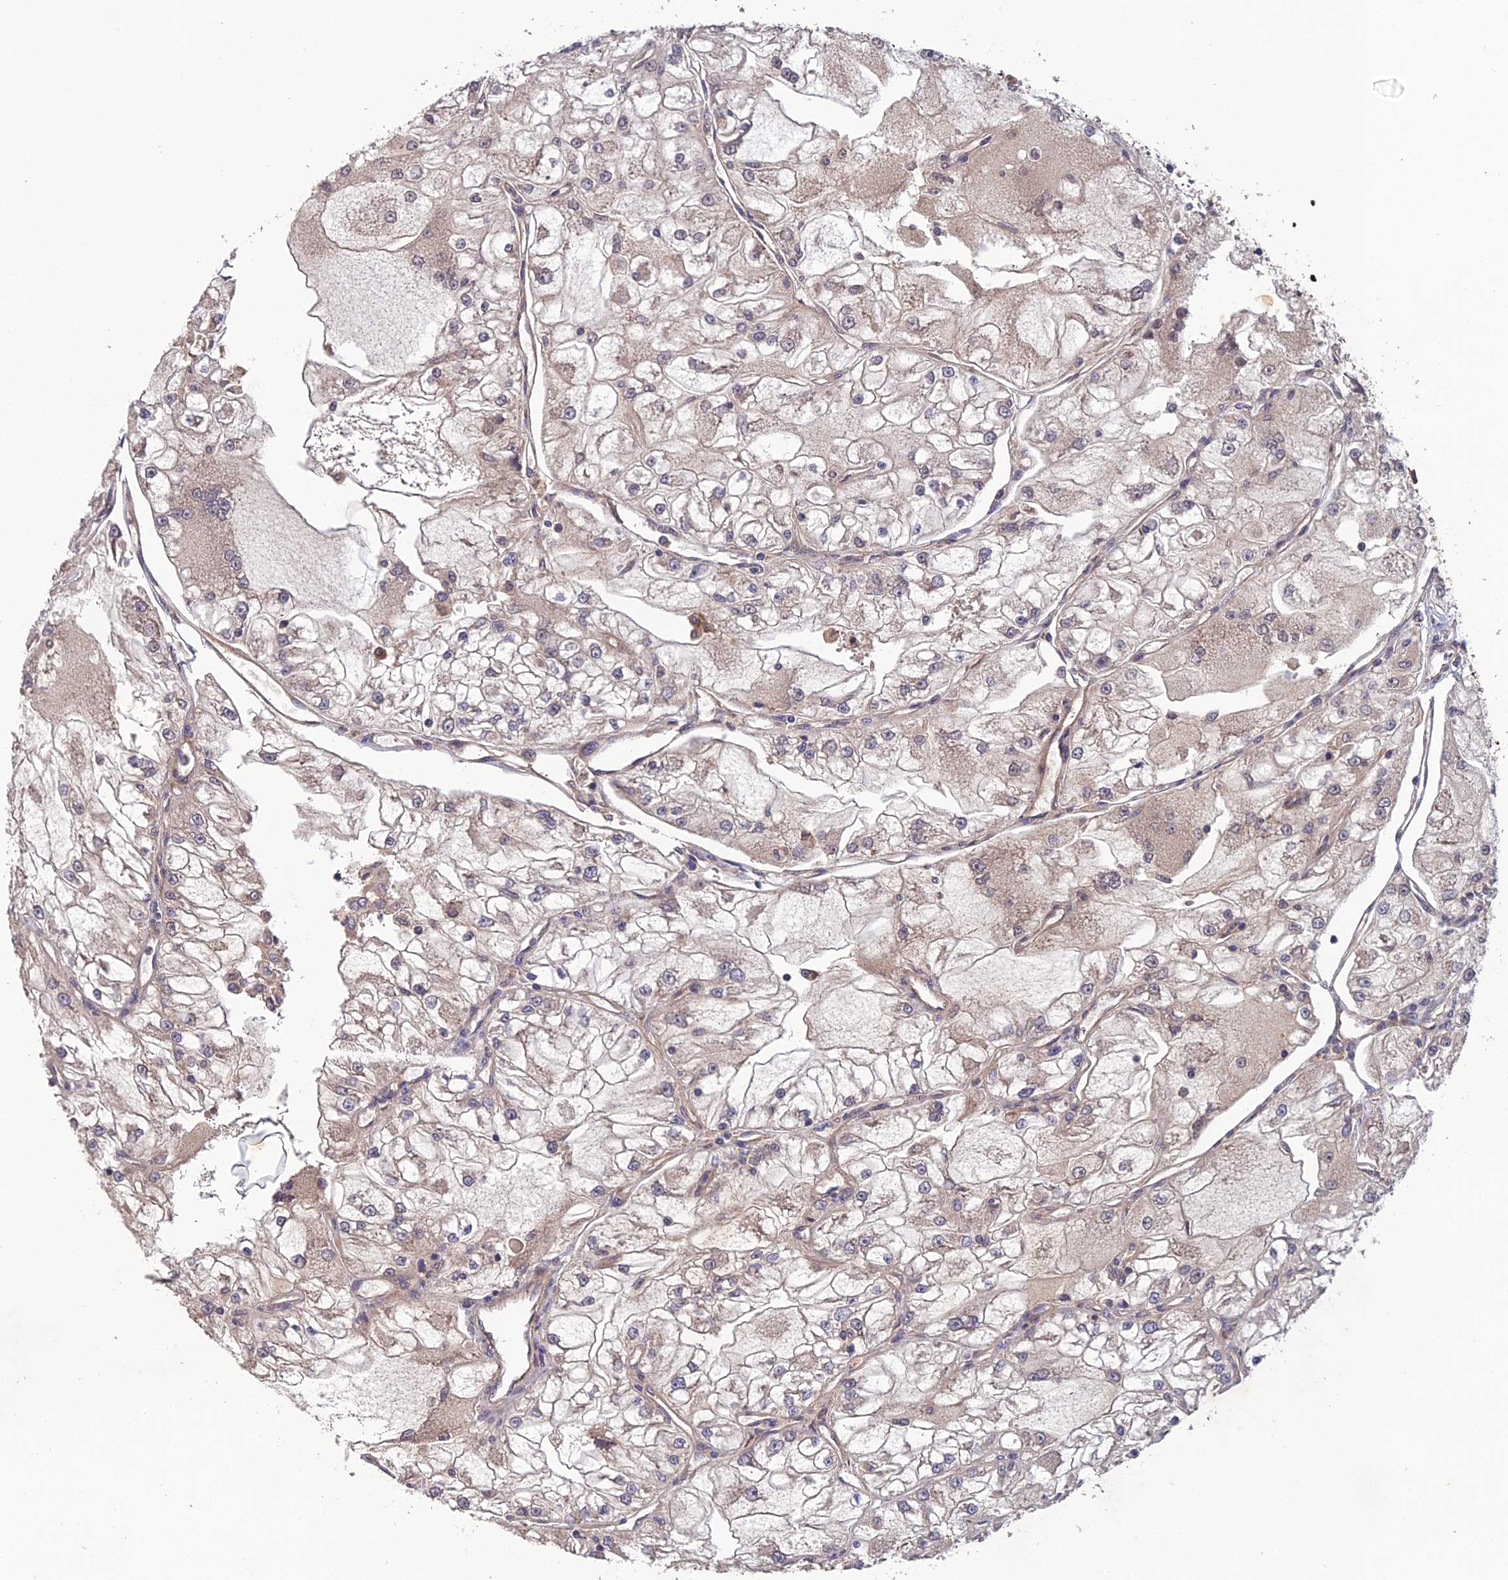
{"staining": {"intensity": "negative", "quantity": "none", "location": "none"}, "tissue": "renal cancer", "cell_type": "Tumor cells", "image_type": "cancer", "snomed": [{"axis": "morphology", "description": "Adenocarcinoma, NOS"}, {"axis": "topography", "description": "Kidney"}], "caption": "This is an immunohistochemistry micrograph of renal cancer. There is no staining in tumor cells.", "gene": "SLC39A13", "patient": {"sex": "female", "age": 72}}